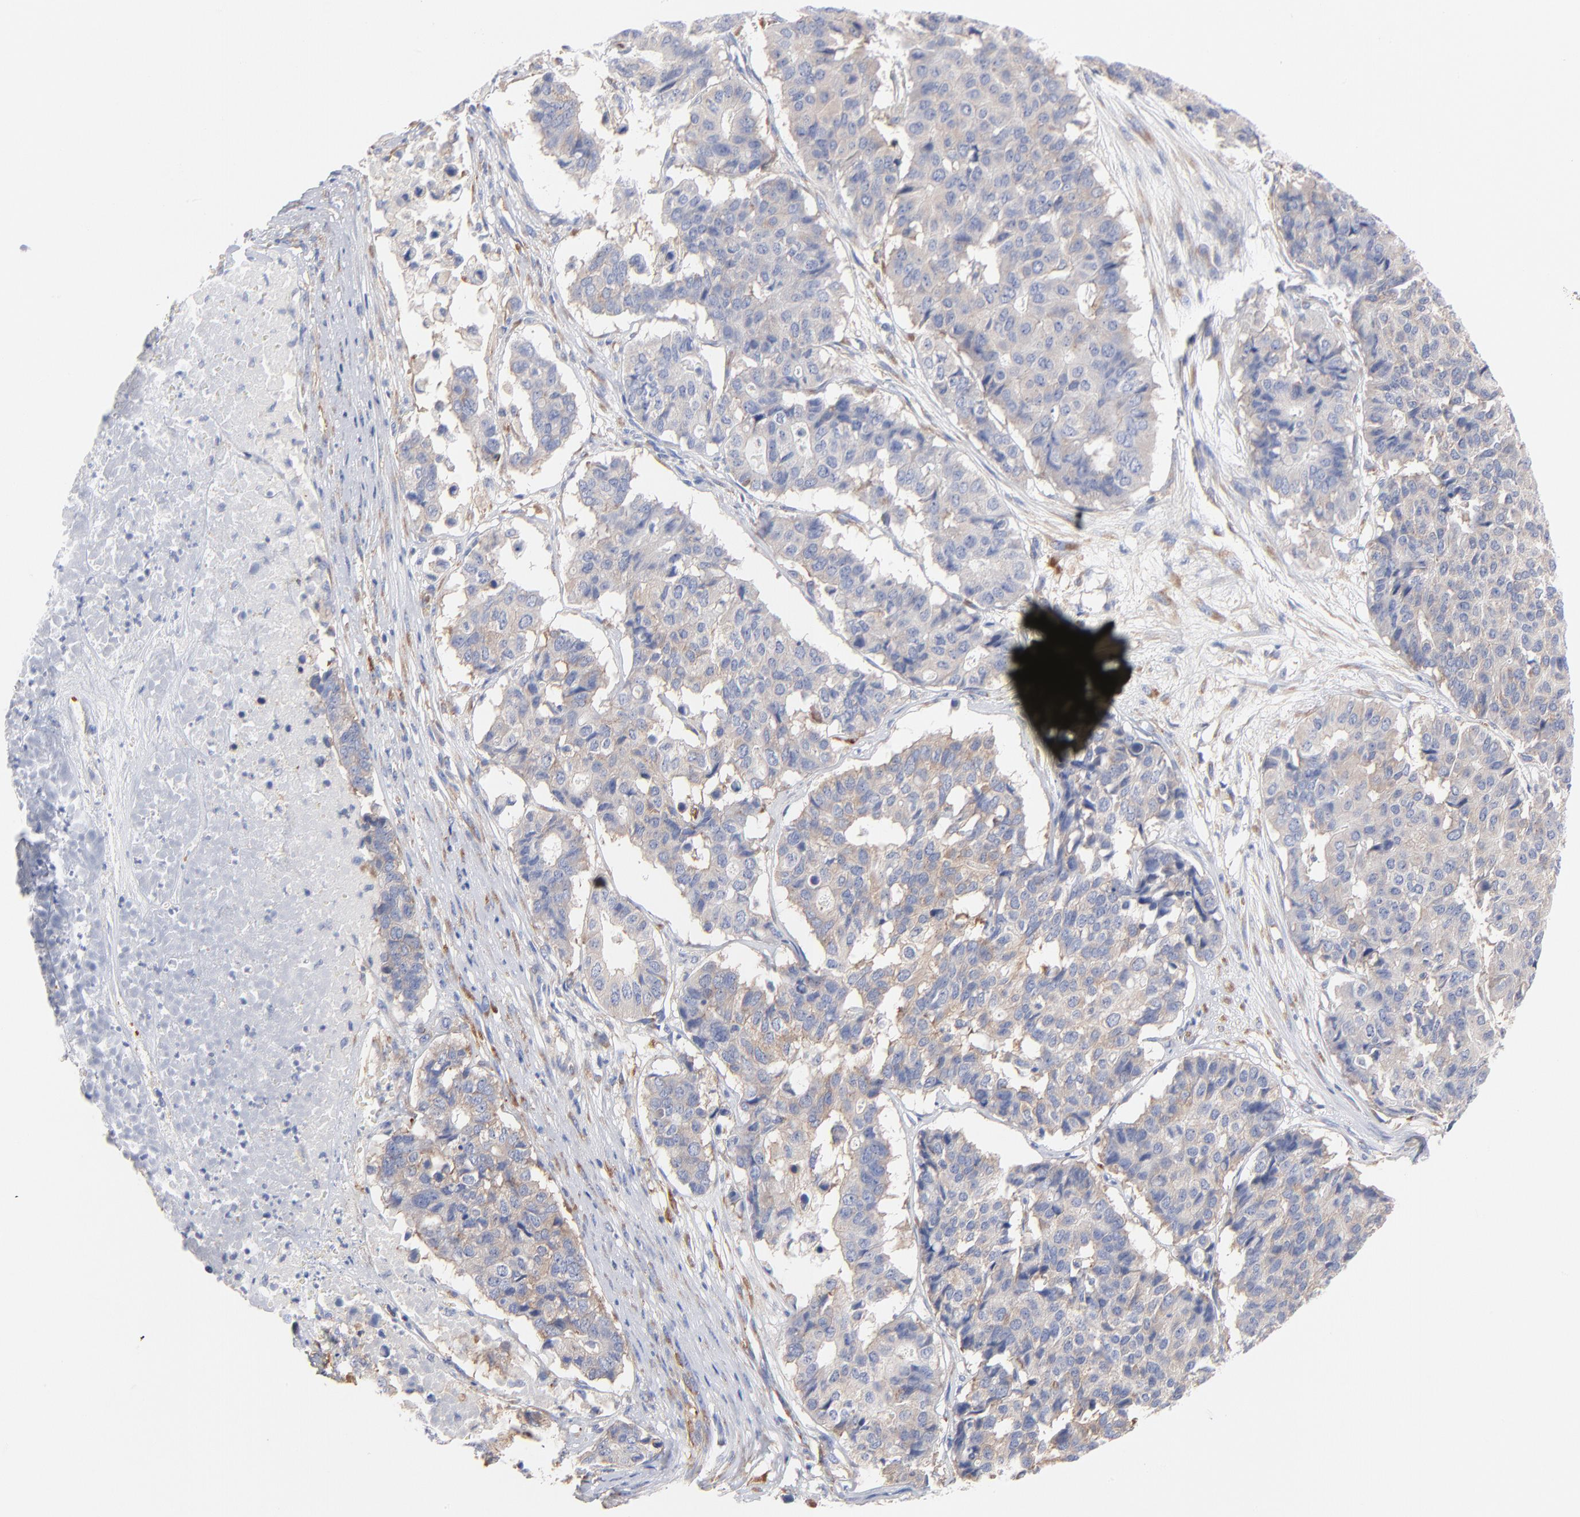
{"staining": {"intensity": "weak", "quantity": ">75%", "location": "cytoplasmic/membranous"}, "tissue": "pancreatic cancer", "cell_type": "Tumor cells", "image_type": "cancer", "snomed": [{"axis": "morphology", "description": "Adenocarcinoma, NOS"}, {"axis": "topography", "description": "Pancreas"}], "caption": "Immunohistochemistry (IHC) of human pancreatic cancer (adenocarcinoma) exhibits low levels of weak cytoplasmic/membranous expression in about >75% of tumor cells.", "gene": "SEPTIN6", "patient": {"sex": "male", "age": 50}}